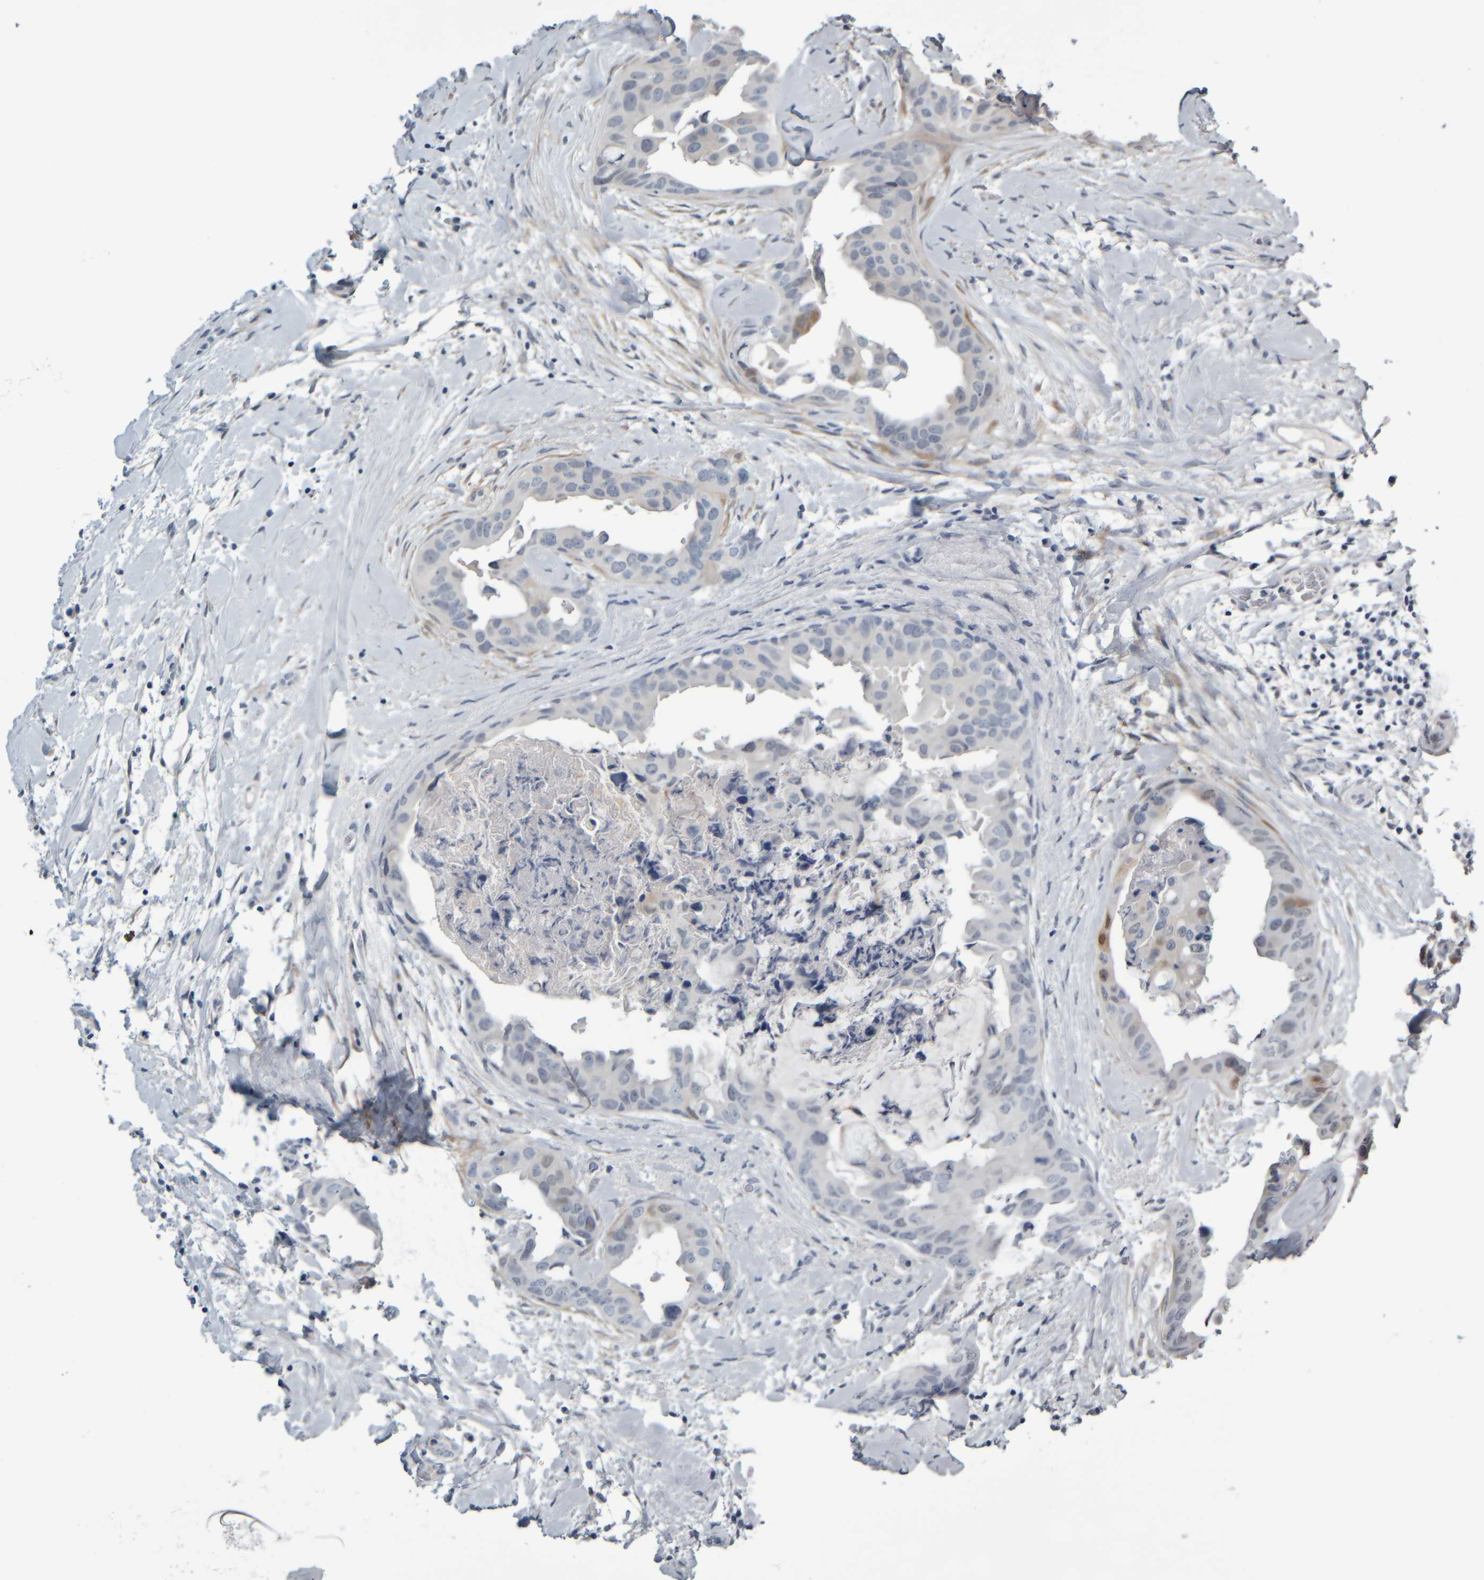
{"staining": {"intensity": "weak", "quantity": "<25%", "location": "cytoplasmic/membranous,nuclear"}, "tissue": "breast cancer", "cell_type": "Tumor cells", "image_type": "cancer", "snomed": [{"axis": "morphology", "description": "Duct carcinoma"}, {"axis": "topography", "description": "Breast"}], "caption": "IHC of invasive ductal carcinoma (breast) exhibits no expression in tumor cells.", "gene": "COL14A1", "patient": {"sex": "female", "age": 40}}